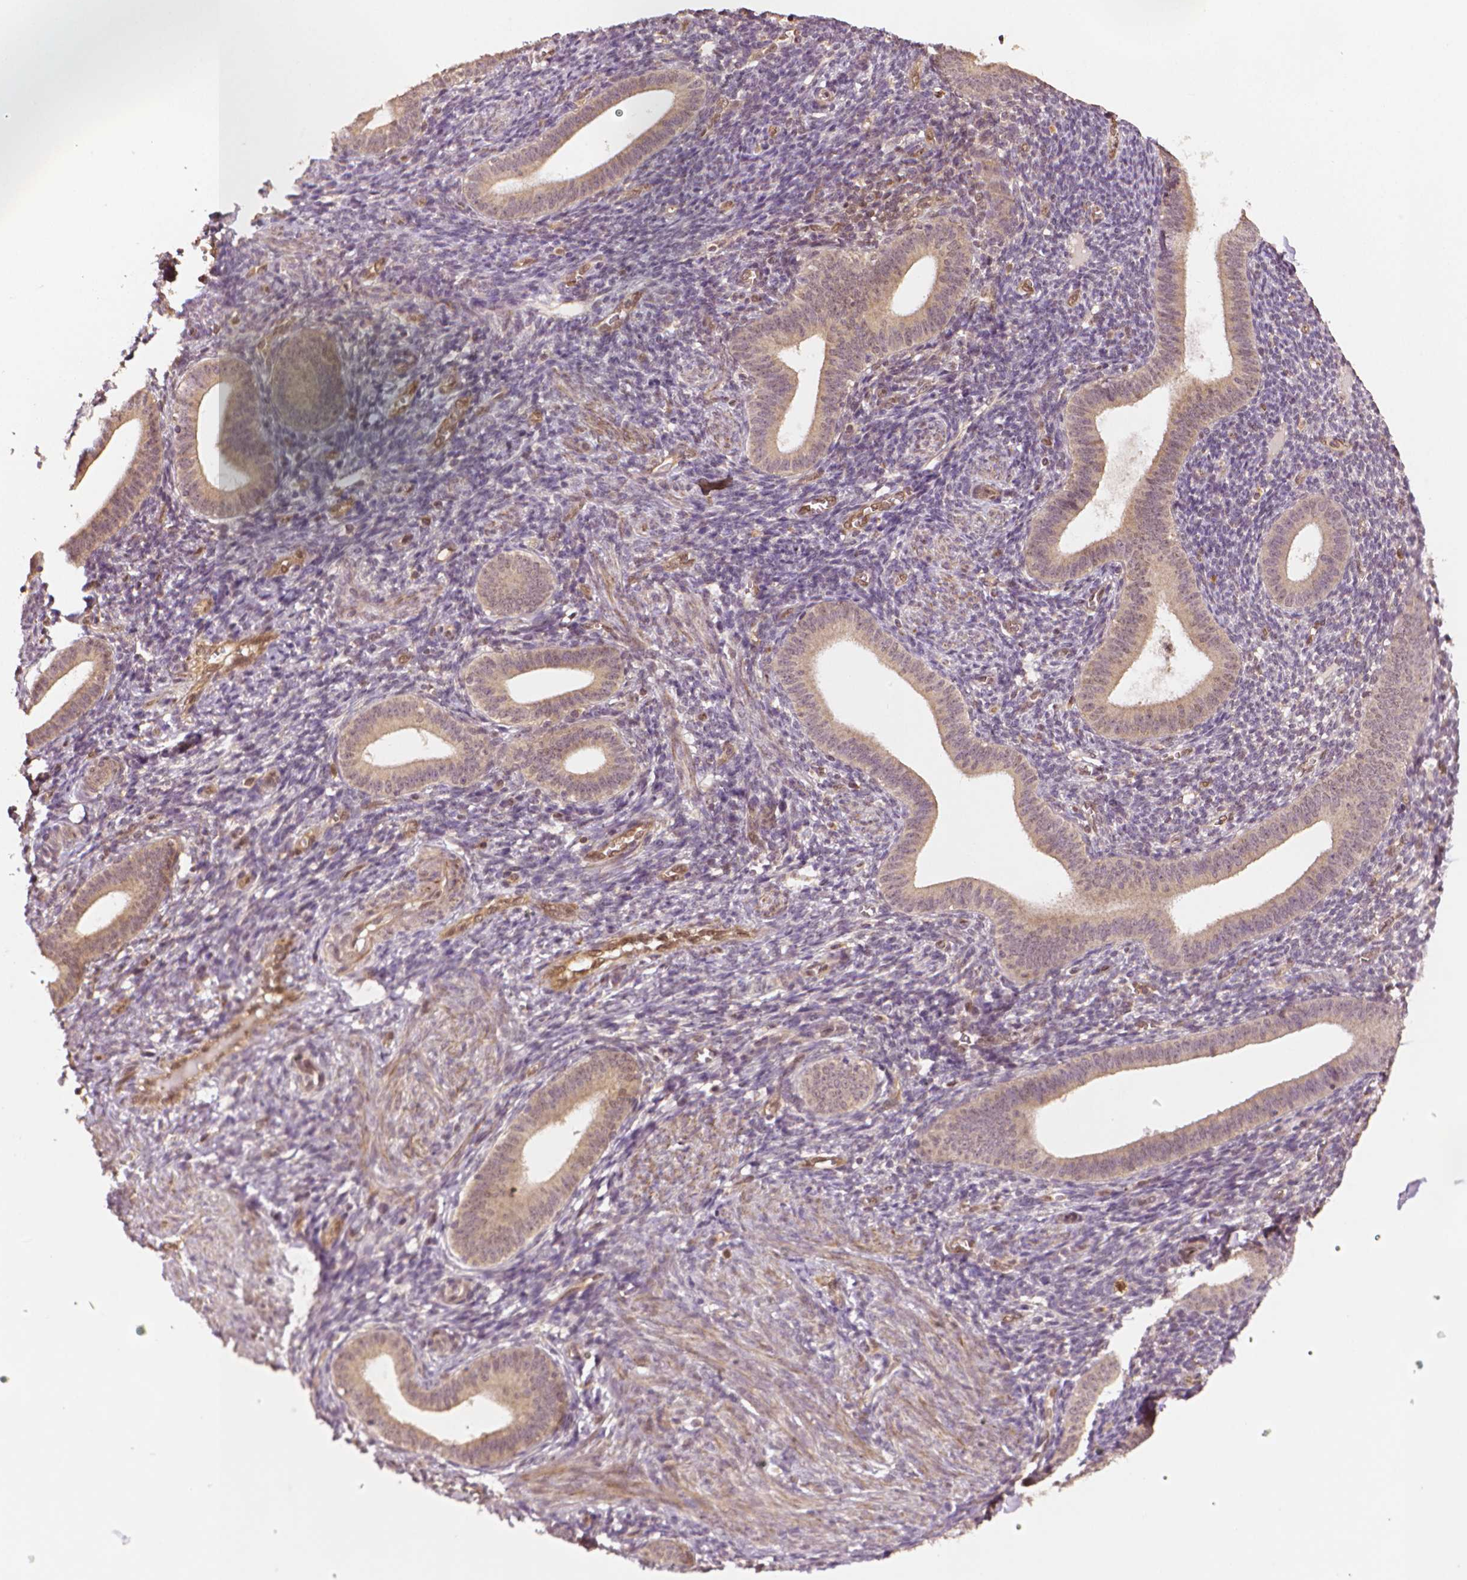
{"staining": {"intensity": "negative", "quantity": "none", "location": "none"}, "tissue": "endometrium", "cell_type": "Cells in endometrial stroma", "image_type": "normal", "snomed": [{"axis": "morphology", "description": "Normal tissue, NOS"}, {"axis": "topography", "description": "Endometrium"}], "caption": "The immunohistochemistry photomicrograph has no significant staining in cells in endometrial stroma of endometrium.", "gene": "STAT3", "patient": {"sex": "female", "age": 25}}